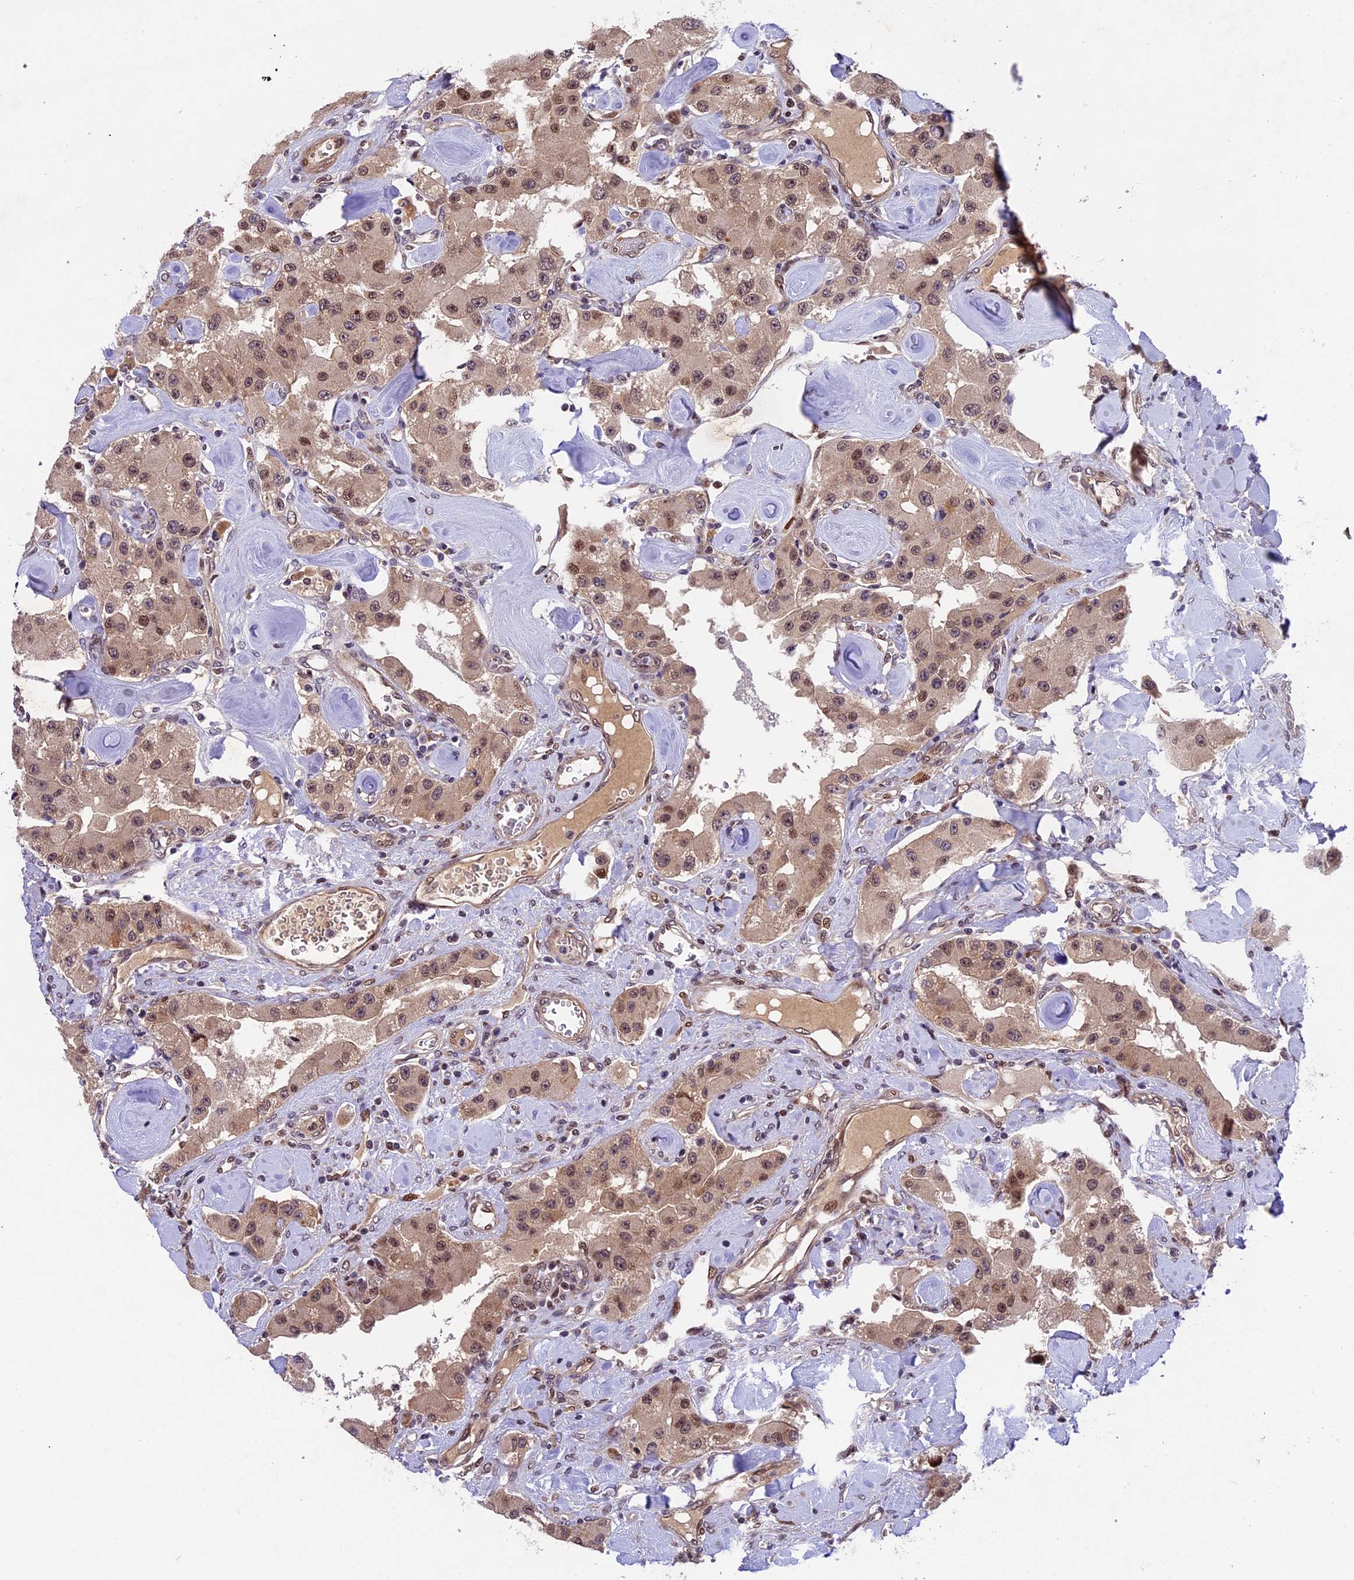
{"staining": {"intensity": "moderate", "quantity": ">75%", "location": "cytoplasmic/membranous,nuclear"}, "tissue": "carcinoid", "cell_type": "Tumor cells", "image_type": "cancer", "snomed": [{"axis": "morphology", "description": "Carcinoid, malignant, NOS"}, {"axis": "topography", "description": "Pancreas"}], "caption": "The histopathology image shows staining of carcinoid, revealing moderate cytoplasmic/membranous and nuclear protein positivity (brown color) within tumor cells.", "gene": "CCSER1", "patient": {"sex": "male", "age": 41}}